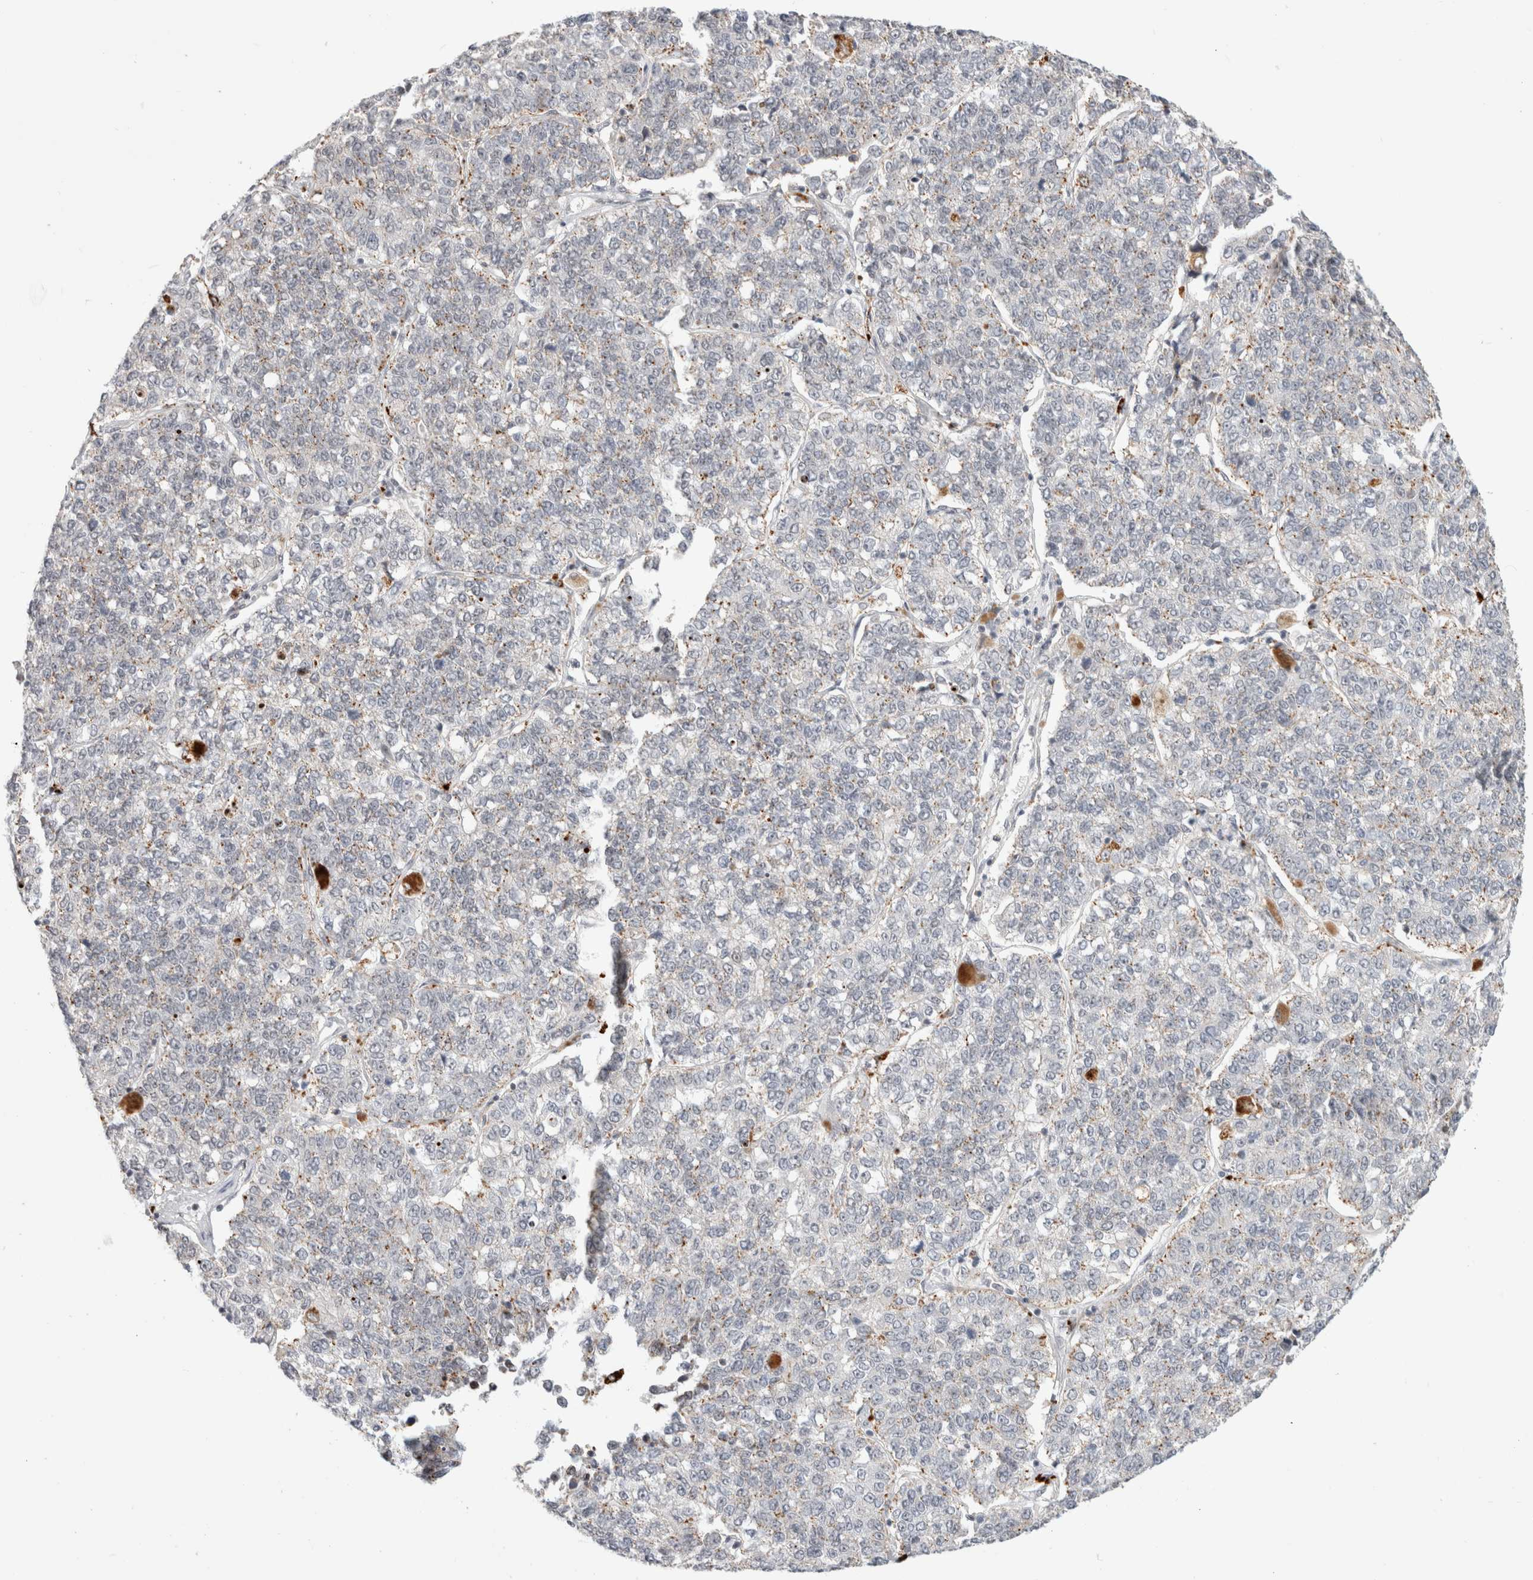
{"staining": {"intensity": "negative", "quantity": "none", "location": "none"}, "tissue": "lung cancer", "cell_type": "Tumor cells", "image_type": "cancer", "snomed": [{"axis": "morphology", "description": "Adenocarcinoma, NOS"}, {"axis": "topography", "description": "Lung"}], "caption": "Immunohistochemistry of lung cancer exhibits no staining in tumor cells.", "gene": "SENP6", "patient": {"sex": "male", "age": 49}}